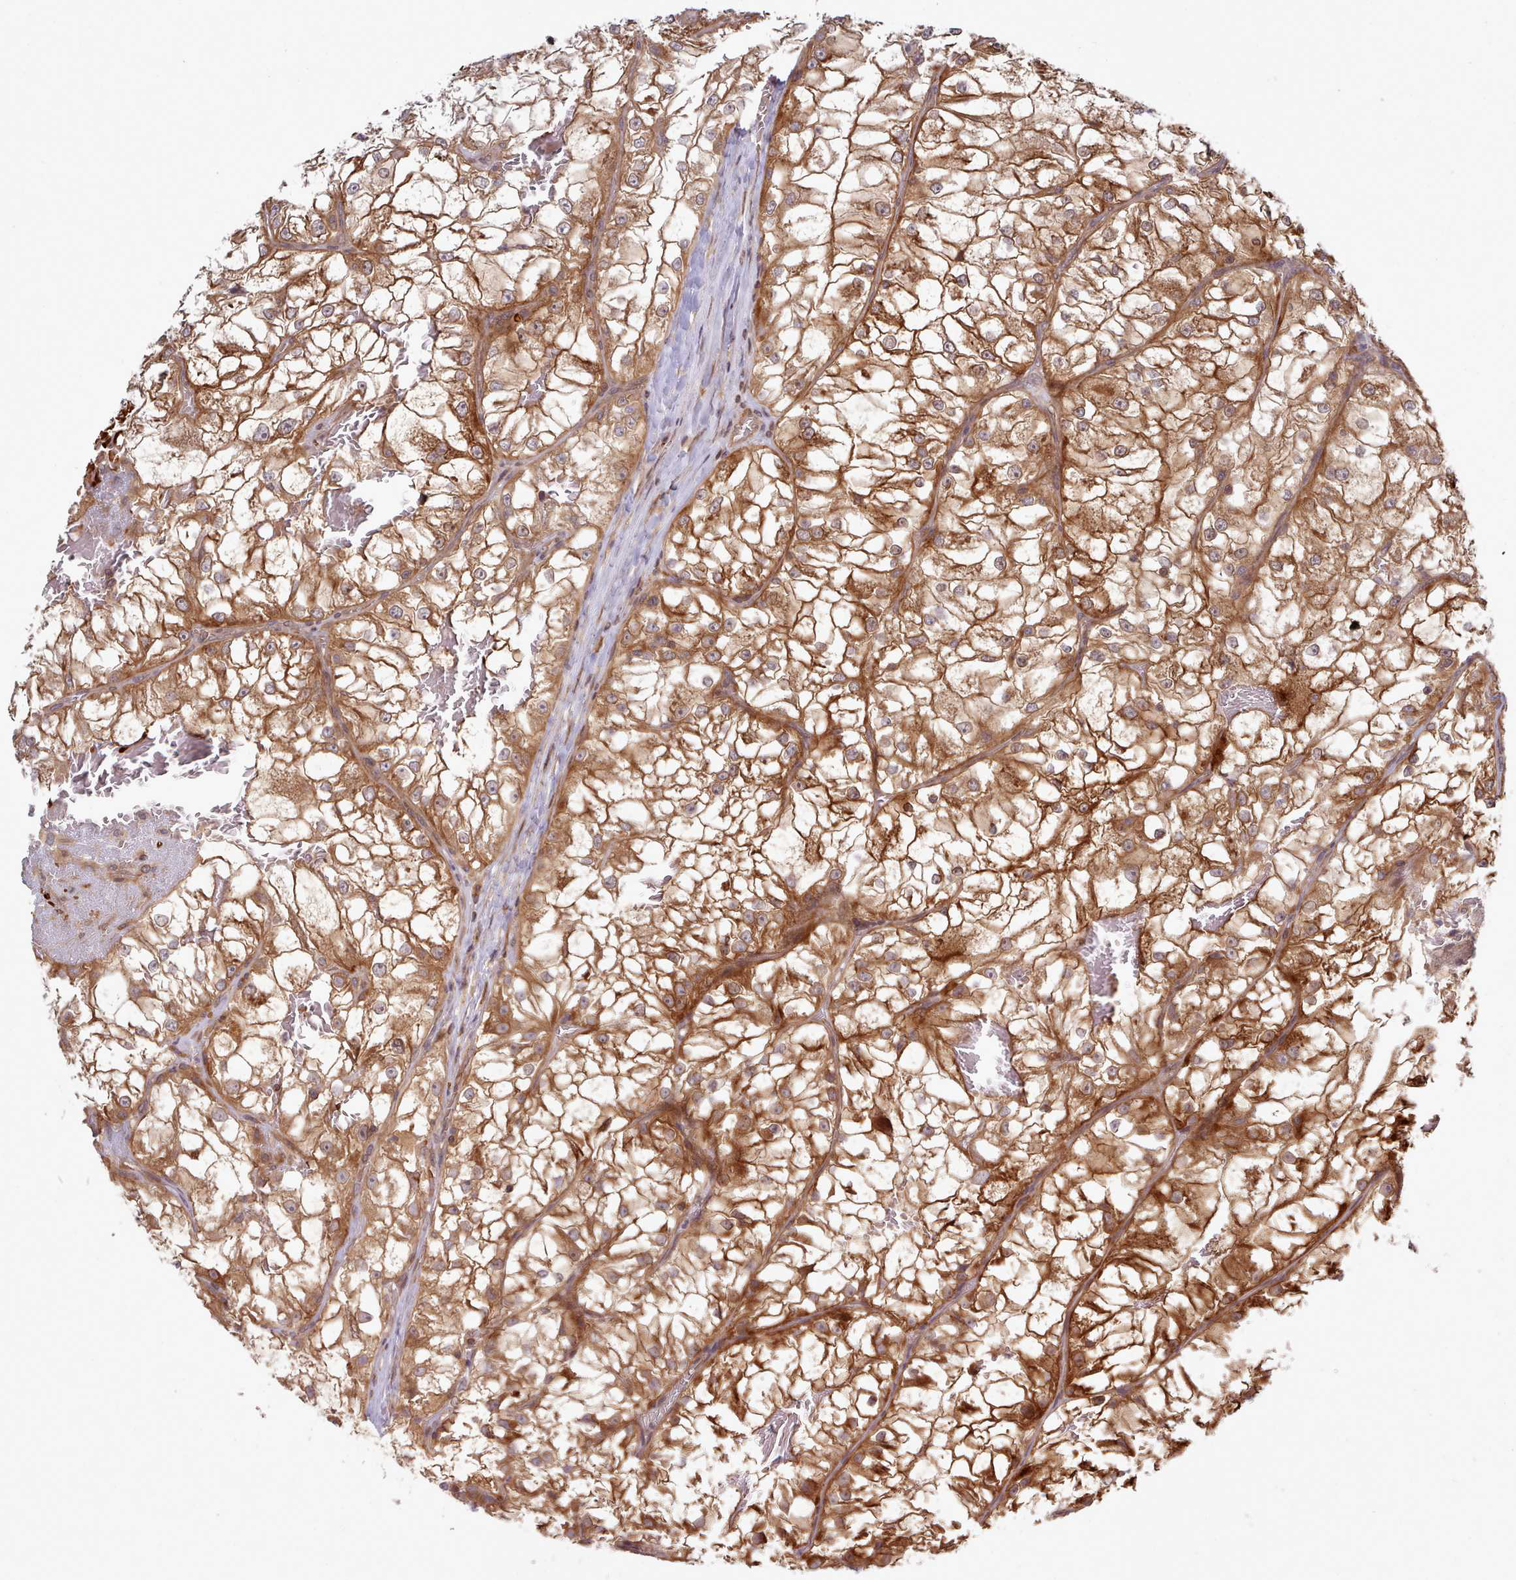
{"staining": {"intensity": "strong", "quantity": ">75%", "location": "cytoplasmic/membranous"}, "tissue": "renal cancer", "cell_type": "Tumor cells", "image_type": "cancer", "snomed": [{"axis": "morphology", "description": "Adenocarcinoma, NOS"}, {"axis": "topography", "description": "Kidney"}], "caption": "Brown immunohistochemical staining in human renal cancer exhibits strong cytoplasmic/membranous staining in approximately >75% of tumor cells. The staining was performed using DAB, with brown indicating positive protein expression. Nuclei are stained blue with hematoxylin.", "gene": "UBE2G1", "patient": {"sex": "female", "age": 72}}